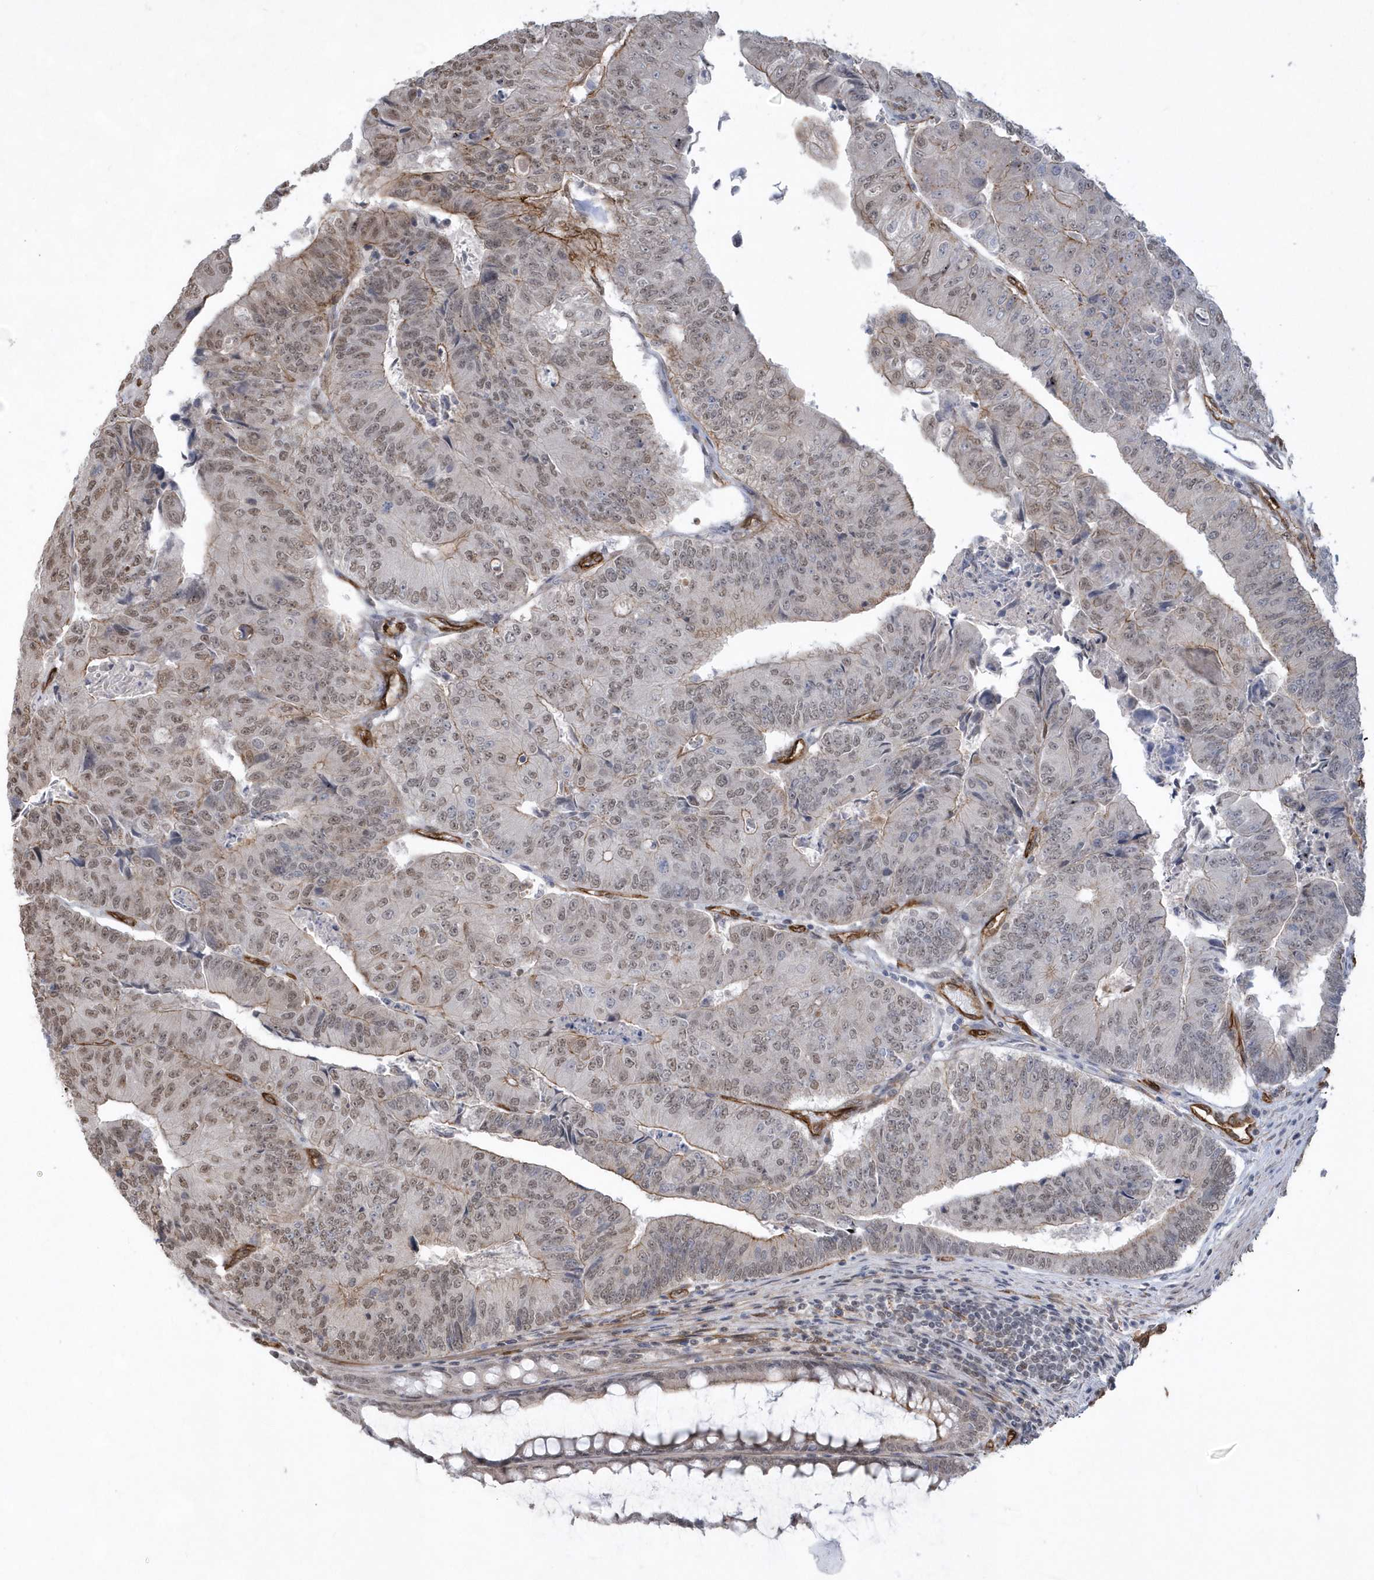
{"staining": {"intensity": "moderate", "quantity": "25%-75%", "location": "cytoplasmic/membranous,nuclear"}, "tissue": "colorectal cancer", "cell_type": "Tumor cells", "image_type": "cancer", "snomed": [{"axis": "morphology", "description": "Adenocarcinoma, NOS"}, {"axis": "topography", "description": "Colon"}], "caption": "IHC micrograph of human adenocarcinoma (colorectal) stained for a protein (brown), which reveals medium levels of moderate cytoplasmic/membranous and nuclear expression in approximately 25%-75% of tumor cells.", "gene": "RAI14", "patient": {"sex": "female", "age": 67}}